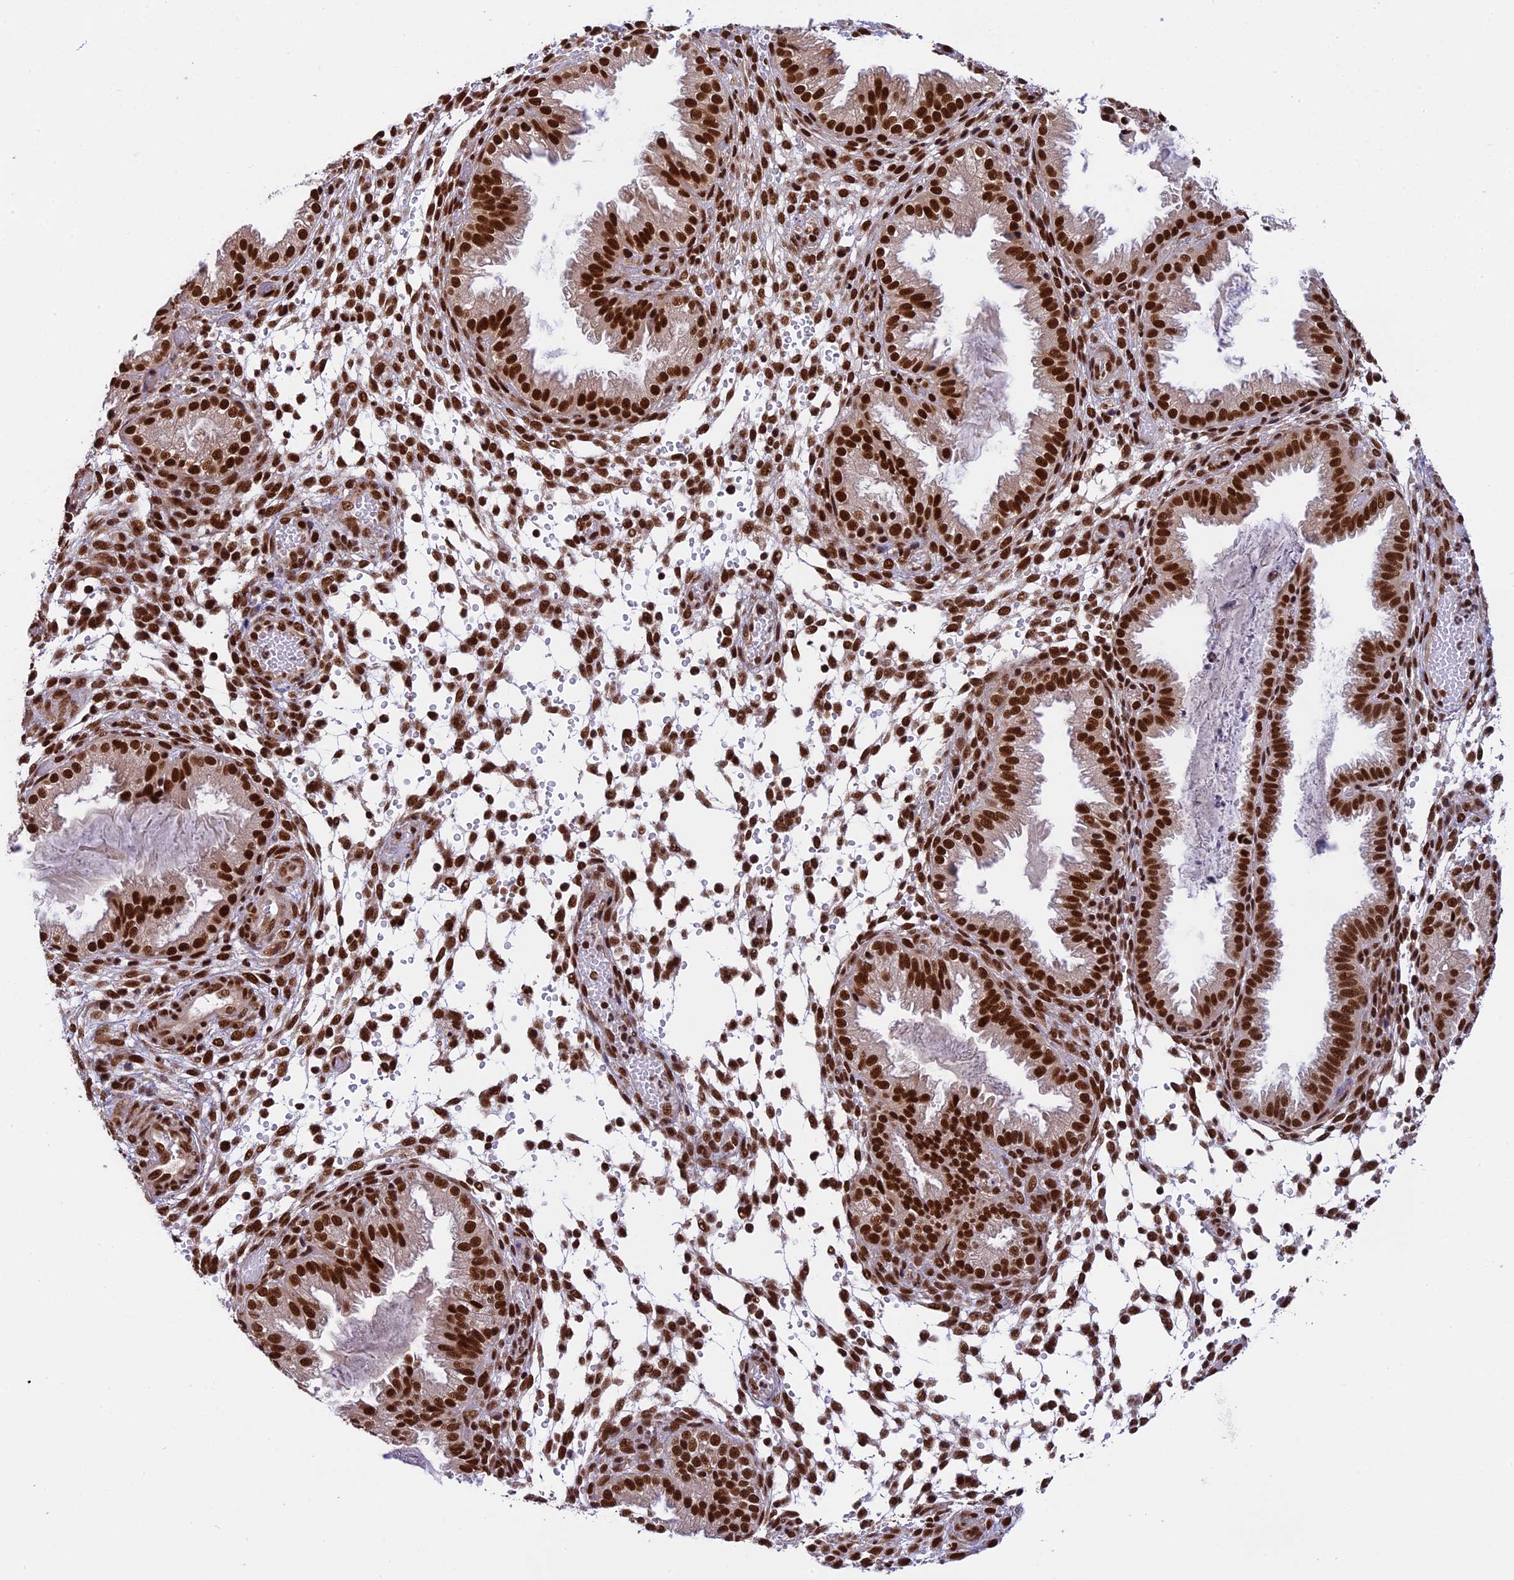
{"staining": {"intensity": "strong", "quantity": "25%-75%", "location": "nuclear"}, "tissue": "endometrium", "cell_type": "Cells in endometrial stroma", "image_type": "normal", "snomed": [{"axis": "morphology", "description": "Normal tissue, NOS"}, {"axis": "topography", "description": "Endometrium"}], "caption": "Protein analysis of unremarkable endometrium displays strong nuclear staining in approximately 25%-75% of cells in endometrial stroma.", "gene": "RAMACL", "patient": {"sex": "female", "age": 33}}